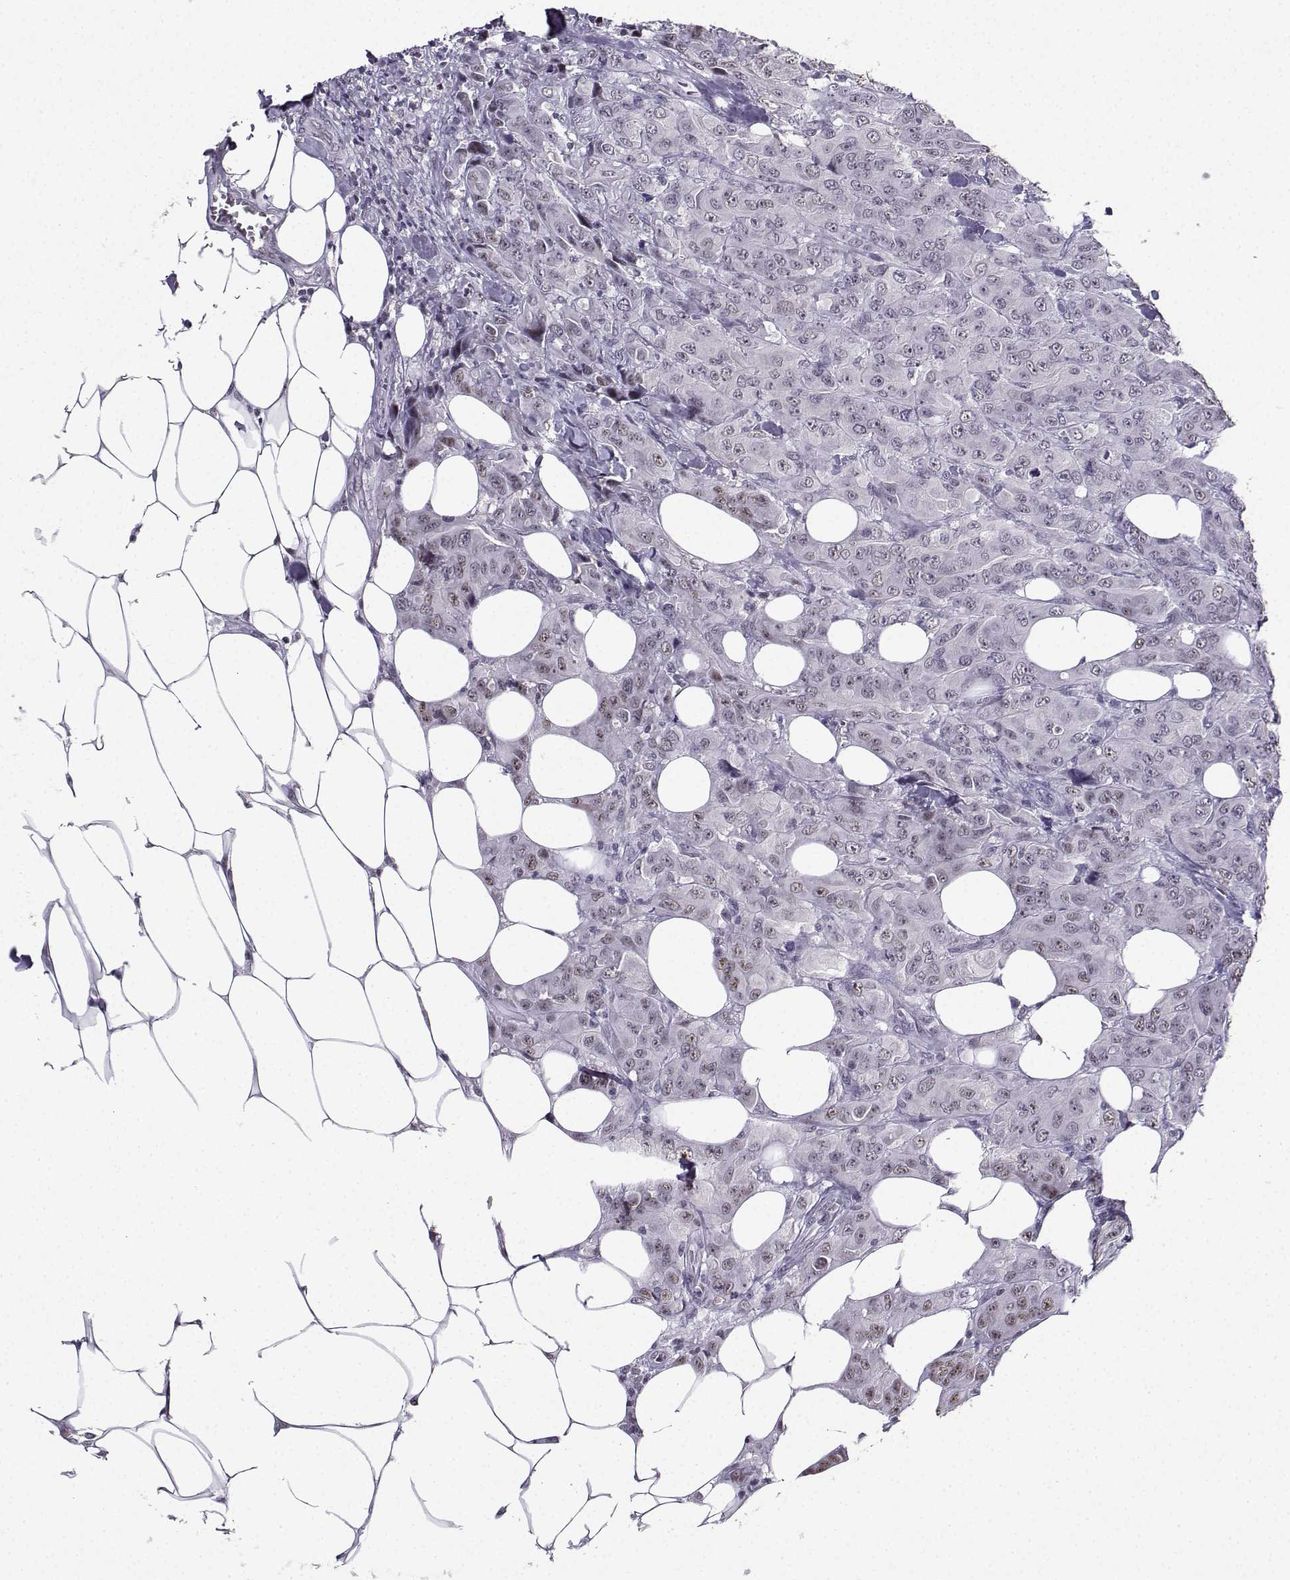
{"staining": {"intensity": "negative", "quantity": "none", "location": "none"}, "tissue": "breast cancer", "cell_type": "Tumor cells", "image_type": "cancer", "snomed": [{"axis": "morphology", "description": "Duct carcinoma"}, {"axis": "topography", "description": "Breast"}], "caption": "Immunohistochemistry histopathology image of human infiltrating ductal carcinoma (breast) stained for a protein (brown), which exhibits no positivity in tumor cells.", "gene": "LRFN2", "patient": {"sex": "female", "age": 43}}